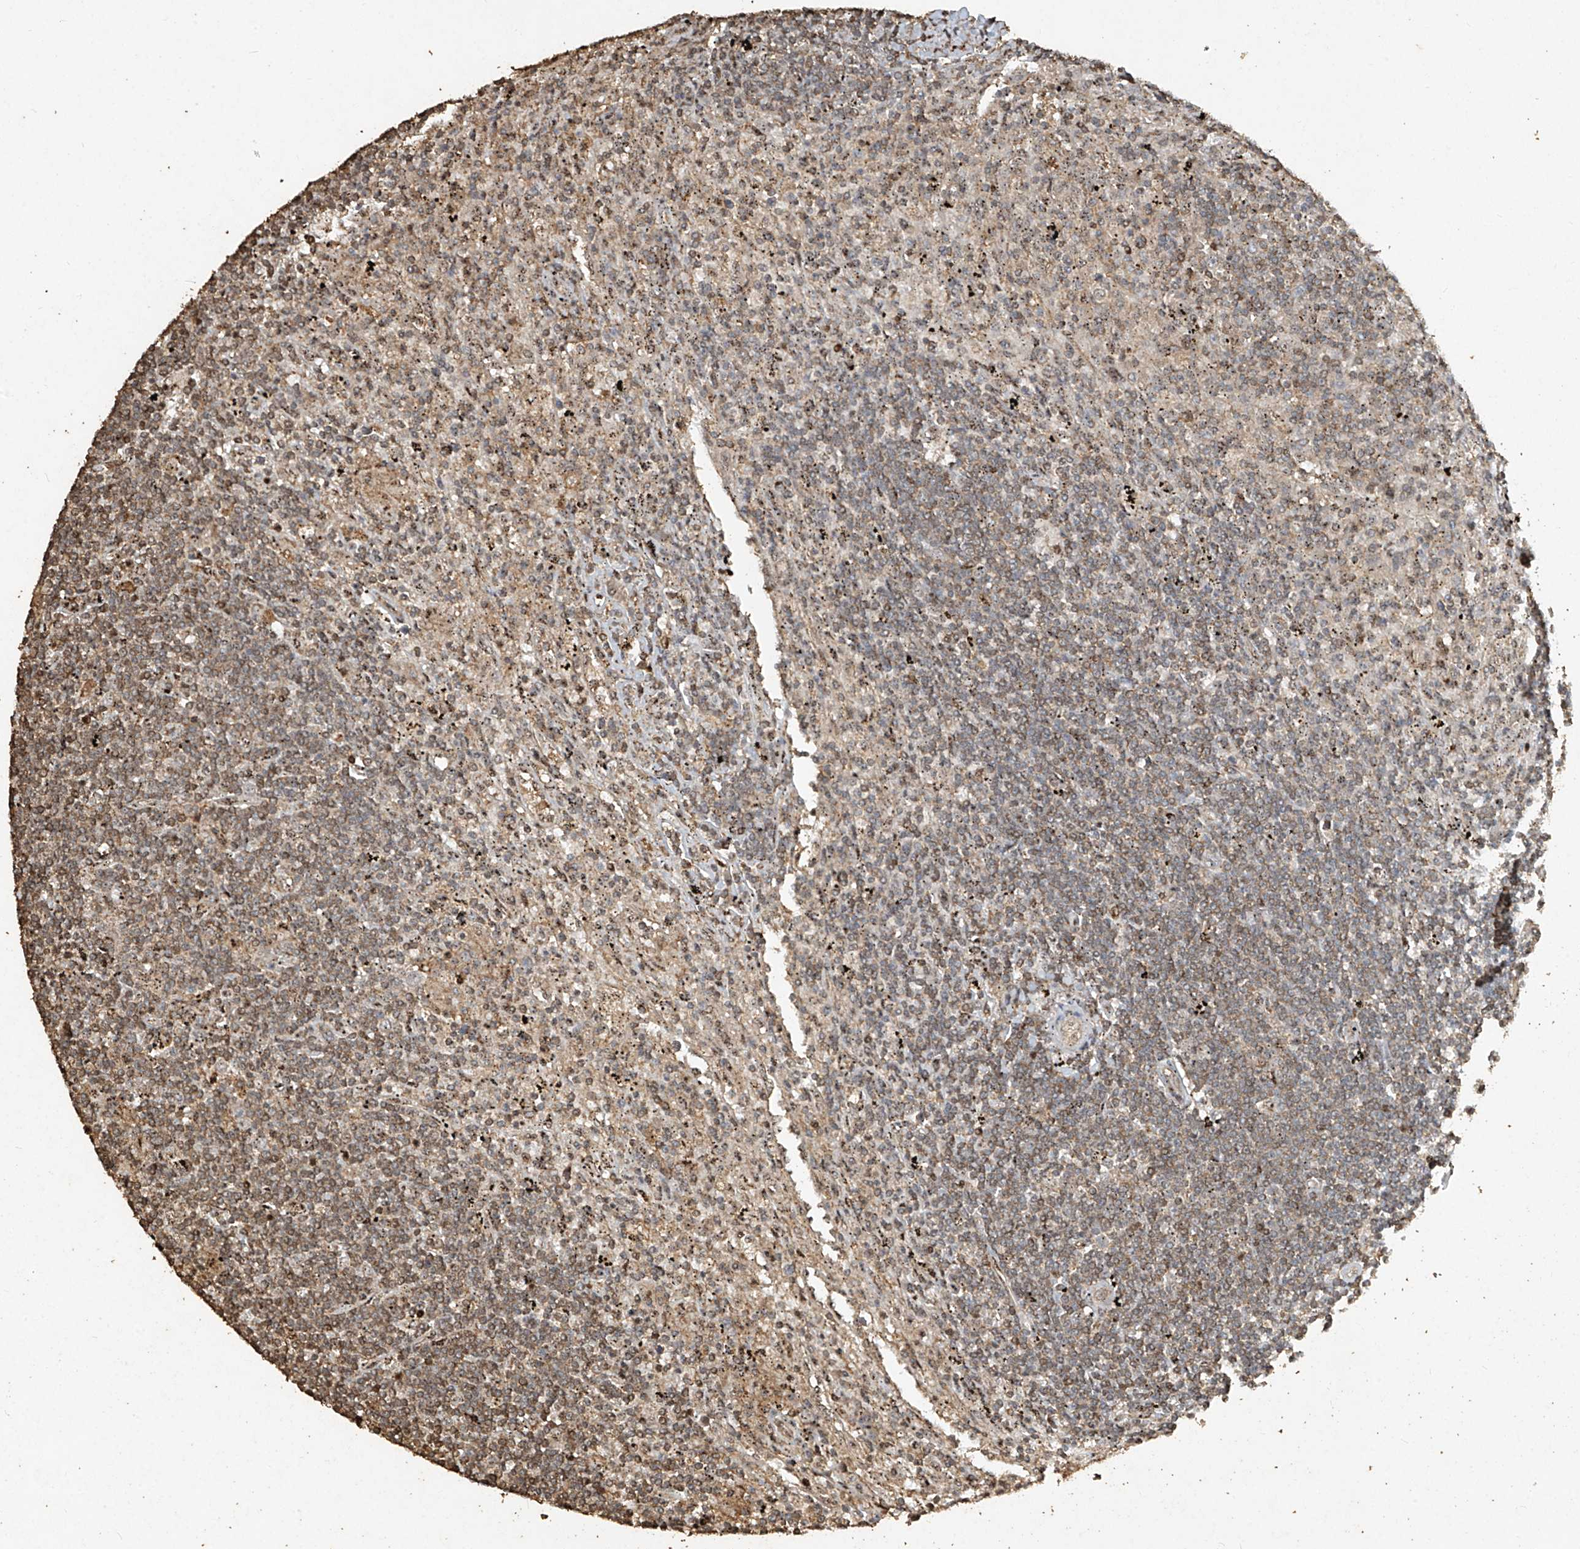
{"staining": {"intensity": "moderate", "quantity": "<25%", "location": "cytoplasmic/membranous"}, "tissue": "lymphoma", "cell_type": "Tumor cells", "image_type": "cancer", "snomed": [{"axis": "morphology", "description": "Malignant lymphoma, non-Hodgkin's type, Low grade"}, {"axis": "topography", "description": "Spleen"}], "caption": "IHC photomicrograph of human lymphoma stained for a protein (brown), which displays low levels of moderate cytoplasmic/membranous staining in about <25% of tumor cells.", "gene": "ERBB3", "patient": {"sex": "male", "age": 76}}